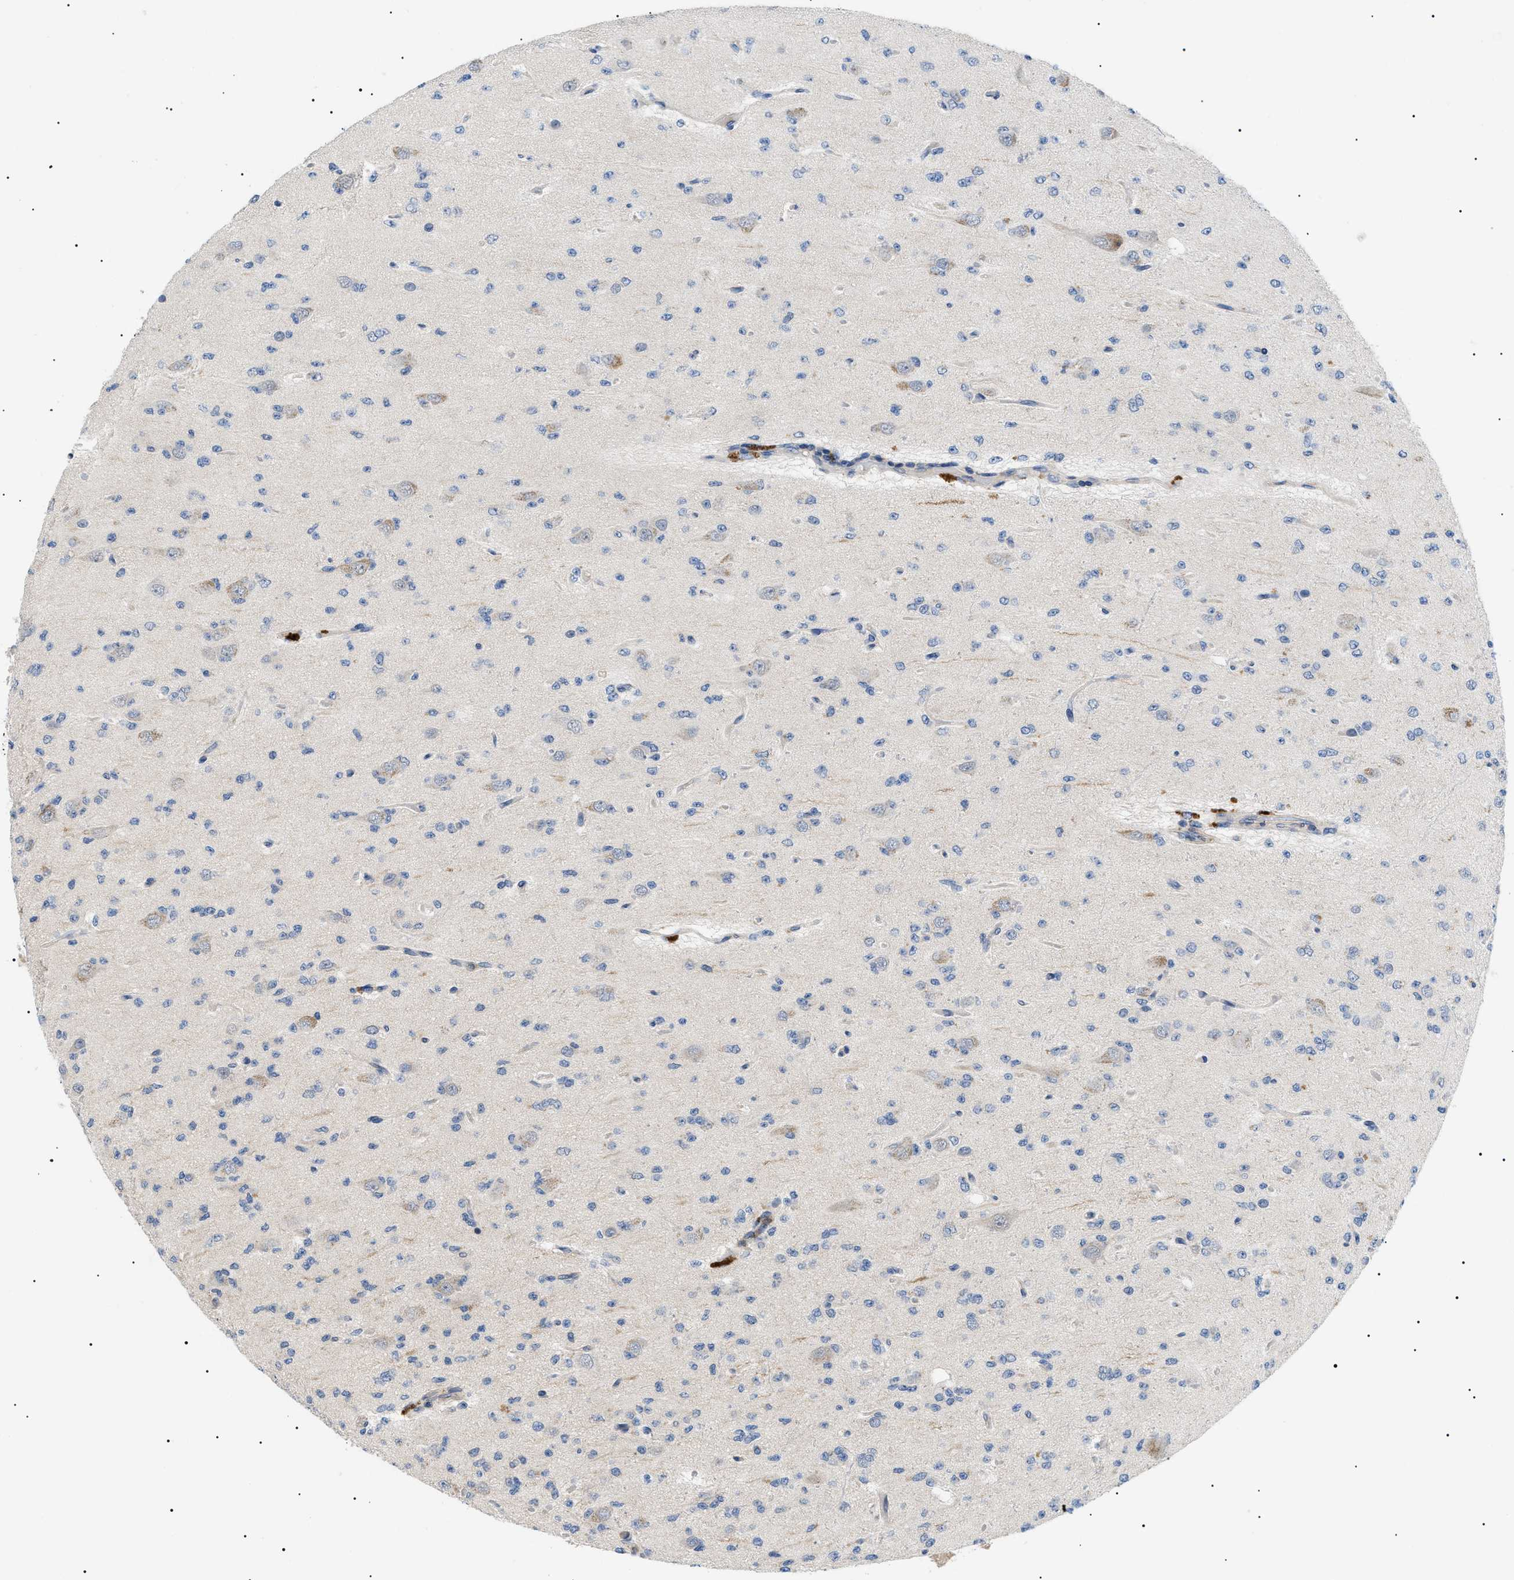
{"staining": {"intensity": "negative", "quantity": "none", "location": "none"}, "tissue": "glioma", "cell_type": "Tumor cells", "image_type": "cancer", "snomed": [{"axis": "morphology", "description": "Glioma, malignant, Low grade"}, {"axis": "topography", "description": "Brain"}], "caption": "An IHC histopathology image of low-grade glioma (malignant) is shown. There is no staining in tumor cells of low-grade glioma (malignant).", "gene": "RIPK1", "patient": {"sex": "male", "age": 38}}